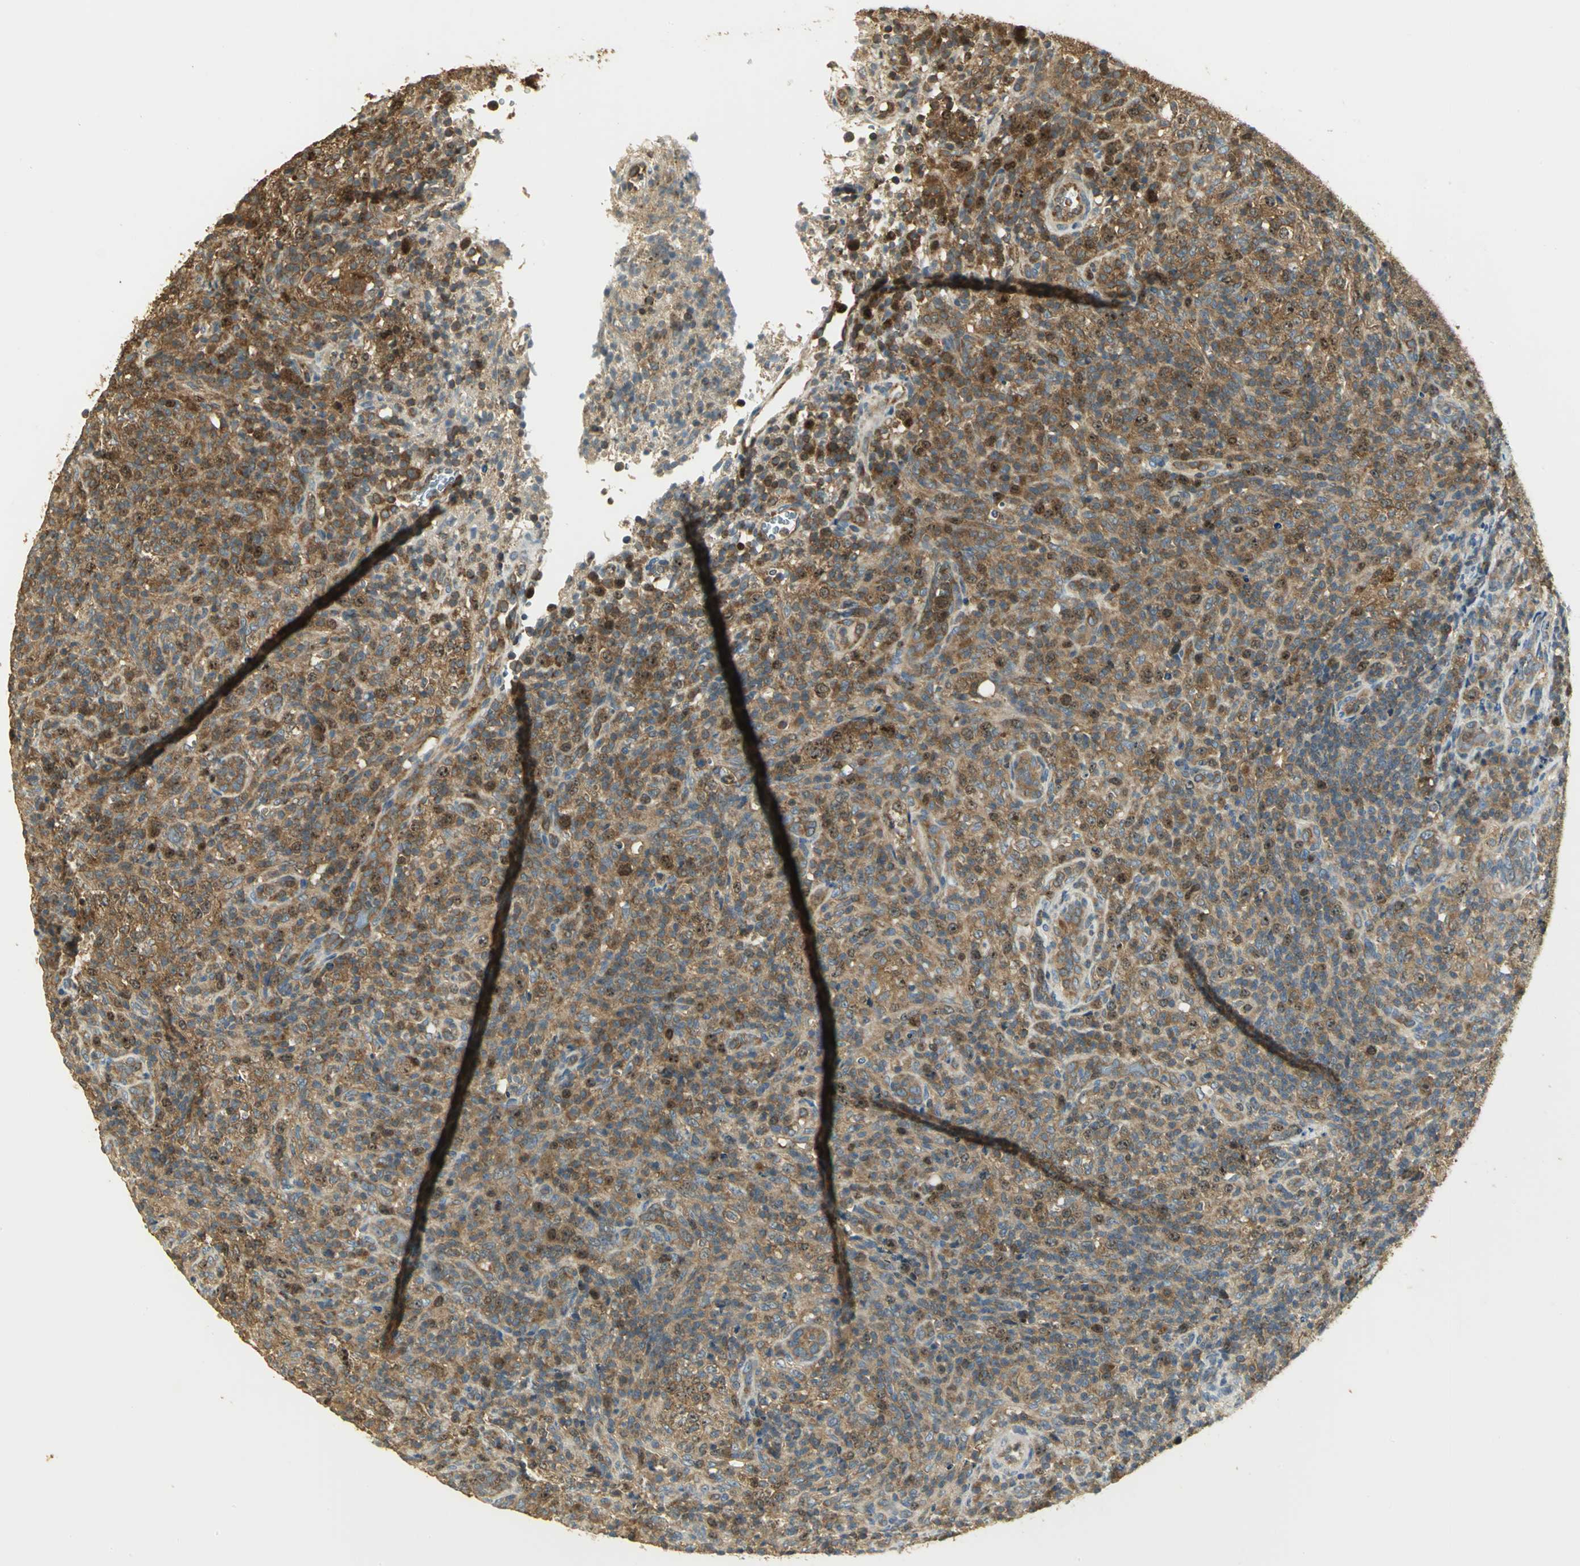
{"staining": {"intensity": "moderate", "quantity": ">75%", "location": "cytoplasmic/membranous,nuclear"}, "tissue": "lymphoma", "cell_type": "Tumor cells", "image_type": "cancer", "snomed": [{"axis": "morphology", "description": "Malignant lymphoma, non-Hodgkin's type, High grade"}, {"axis": "topography", "description": "Lymph node"}], "caption": "Human lymphoma stained with a protein marker shows moderate staining in tumor cells.", "gene": "RARS1", "patient": {"sex": "female", "age": 76}}